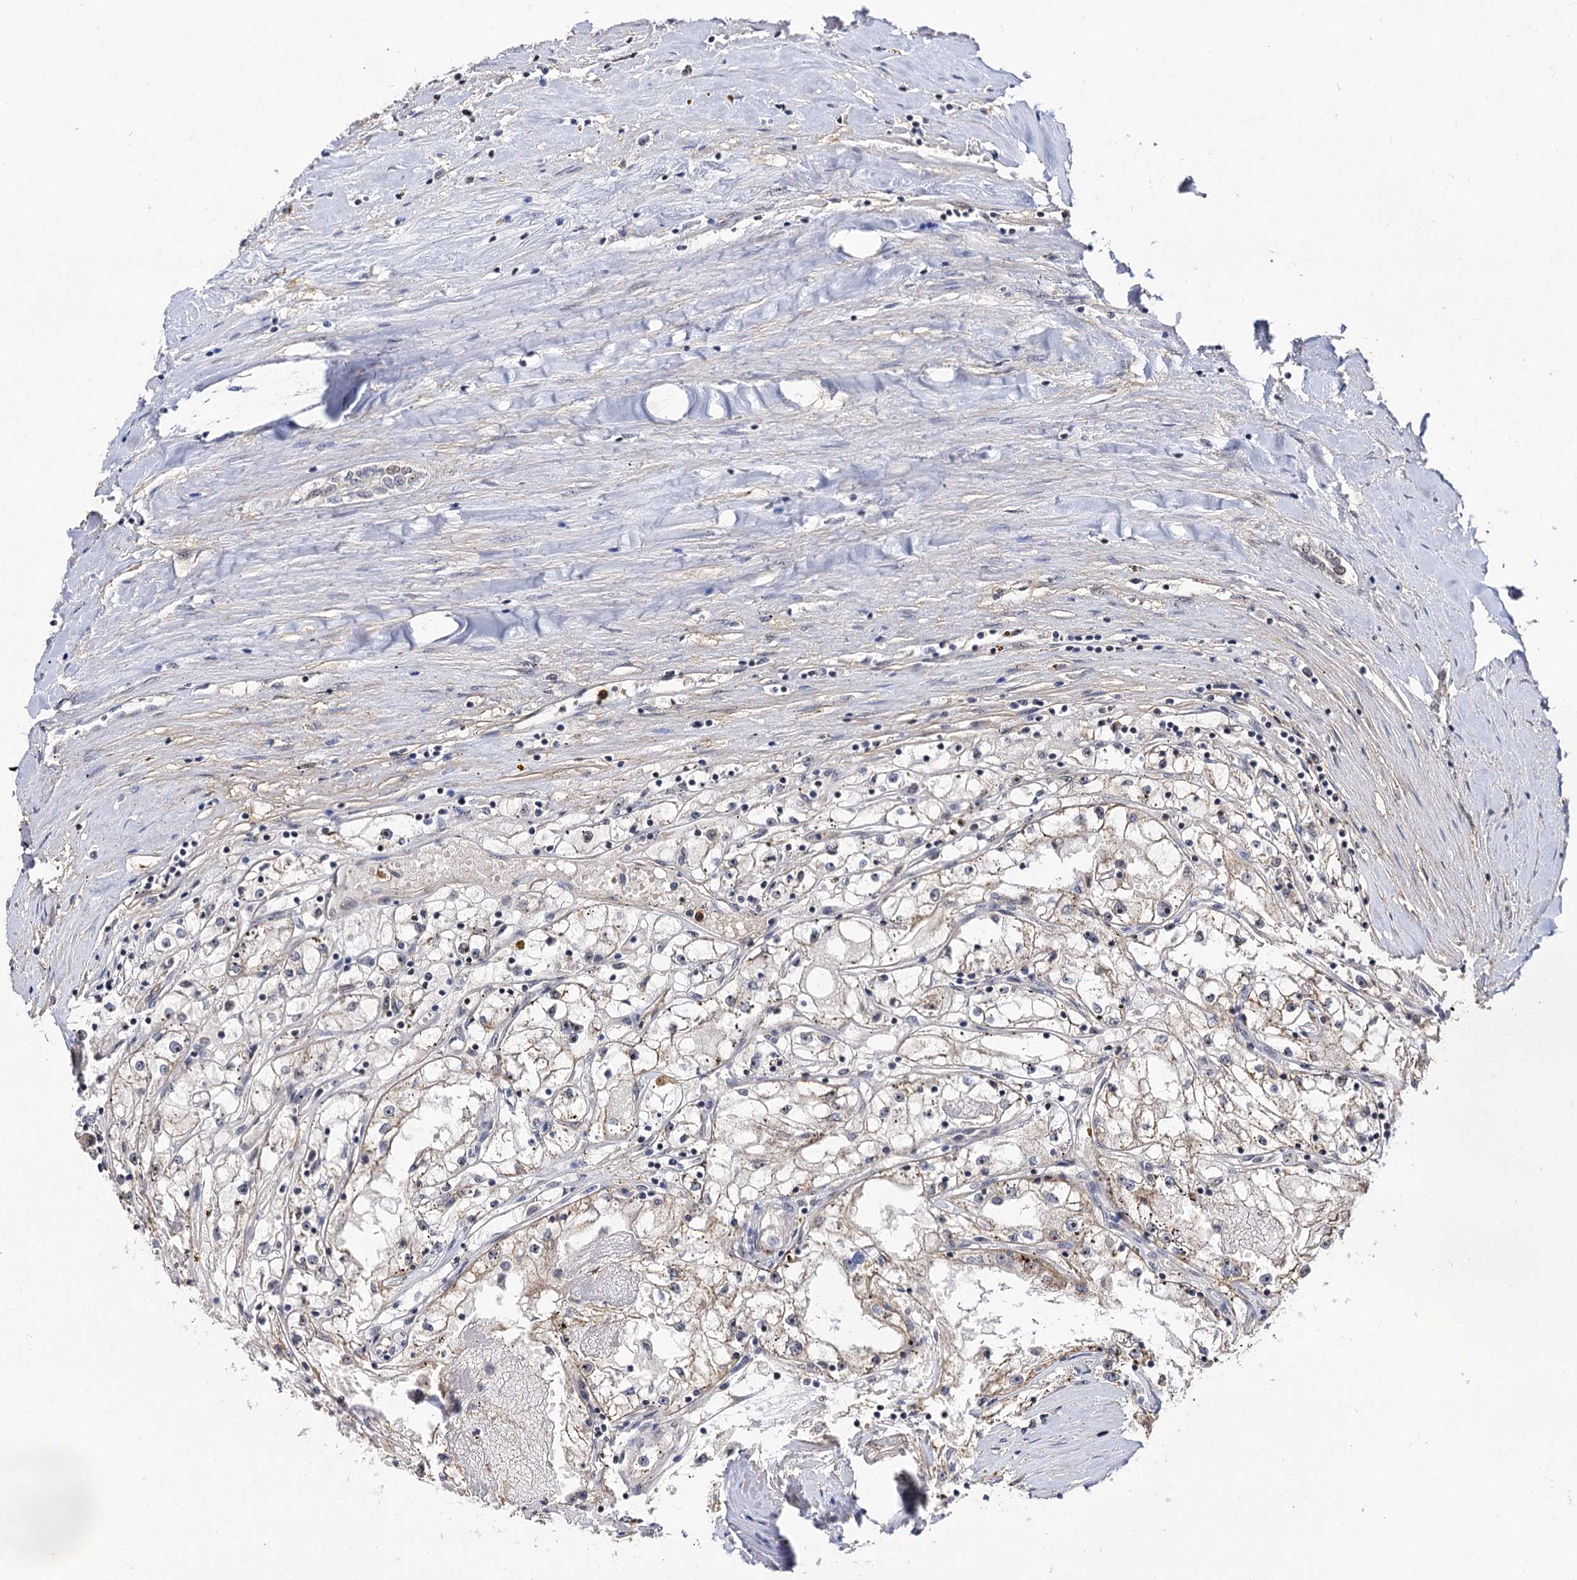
{"staining": {"intensity": "weak", "quantity": "<25%", "location": "cytoplasmic/membranous"}, "tissue": "renal cancer", "cell_type": "Tumor cells", "image_type": "cancer", "snomed": [{"axis": "morphology", "description": "Adenocarcinoma, NOS"}, {"axis": "topography", "description": "Kidney"}], "caption": "There is no significant staining in tumor cells of renal adenocarcinoma.", "gene": "SUPT20H", "patient": {"sex": "male", "age": 56}}